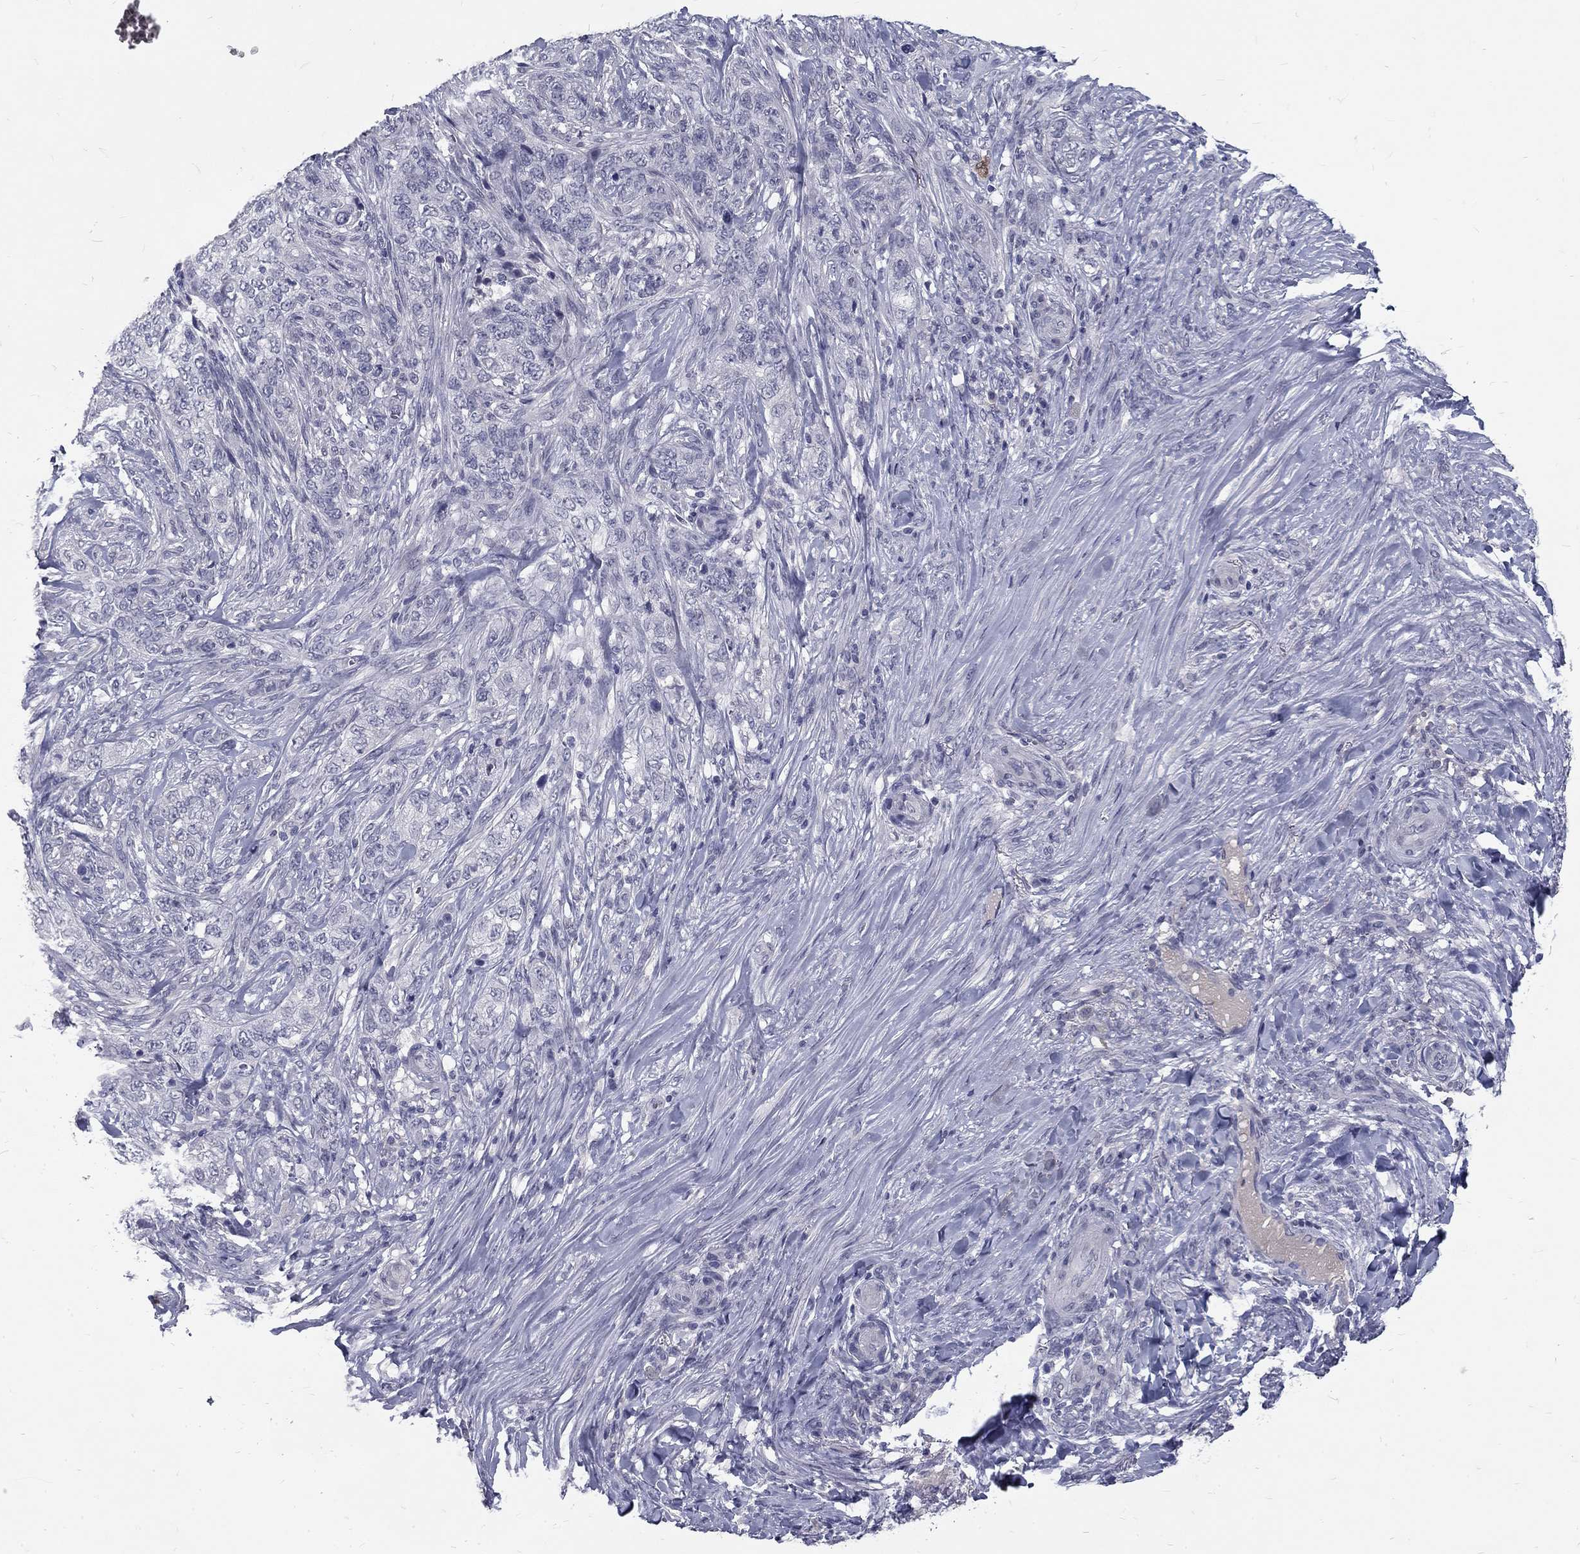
{"staining": {"intensity": "negative", "quantity": "none", "location": "none"}, "tissue": "skin cancer", "cell_type": "Tumor cells", "image_type": "cancer", "snomed": [{"axis": "morphology", "description": "Basal cell carcinoma"}, {"axis": "topography", "description": "Skin"}], "caption": "This is a image of immunohistochemistry (IHC) staining of skin cancer (basal cell carcinoma), which shows no staining in tumor cells.", "gene": "NOS1", "patient": {"sex": "female", "age": 69}}